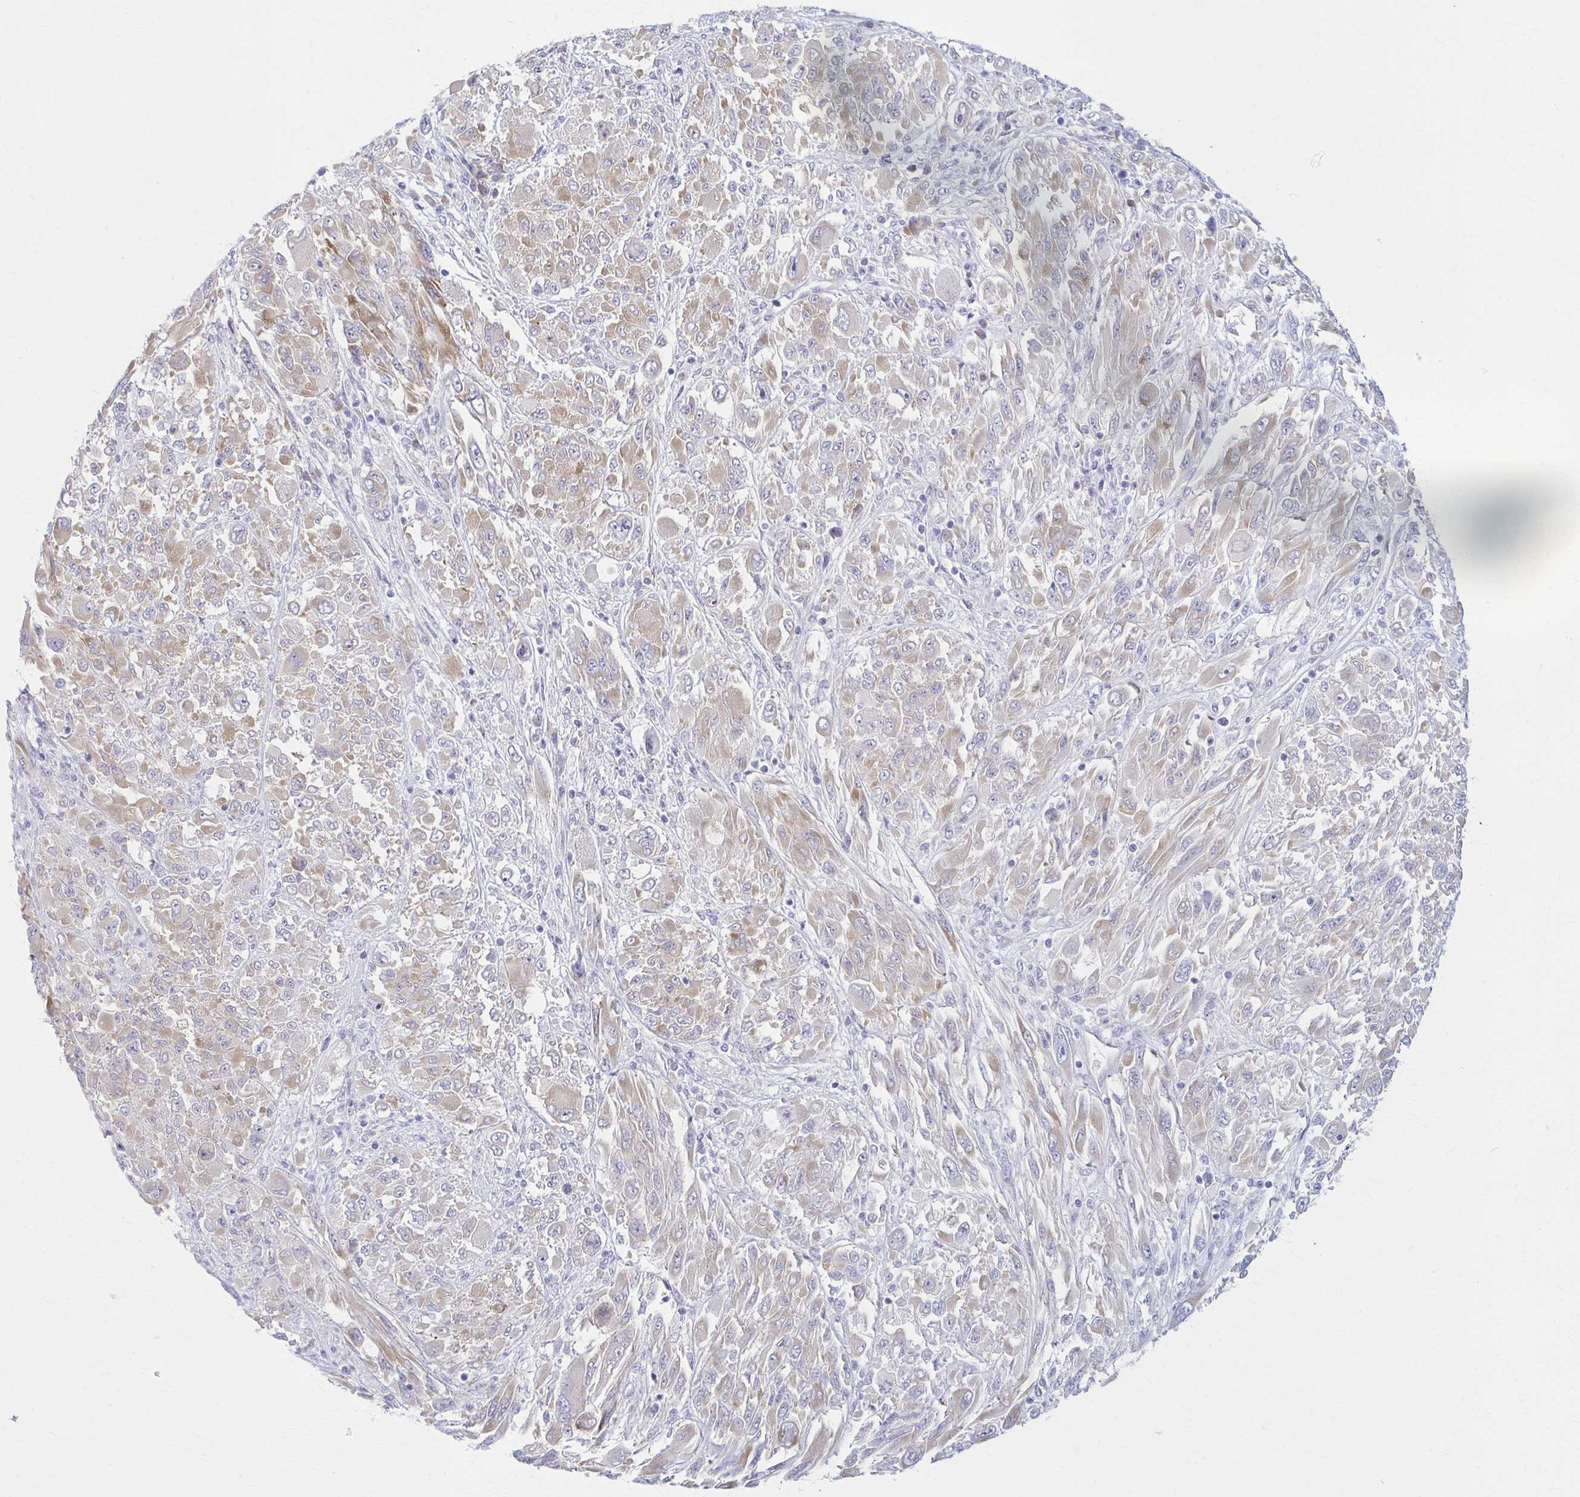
{"staining": {"intensity": "weak", "quantity": ">75%", "location": "cytoplasmic/membranous"}, "tissue": "melanoma", "cell_type": "Tumor cells", "image_type": "cancer", "snomed": [{"axis": "morphology", "description": "Malignant melanoma, NOS"}, {"axis": "topography", "description": "Skin"}], "caption": "A micrograph of human malignant melanoma stained for a protein demonstrates weak cytoplasmic/membranous brown staining in tumor cells.", "gene": "PRKRA", "patient": {"sex": "female", "age": 91}}